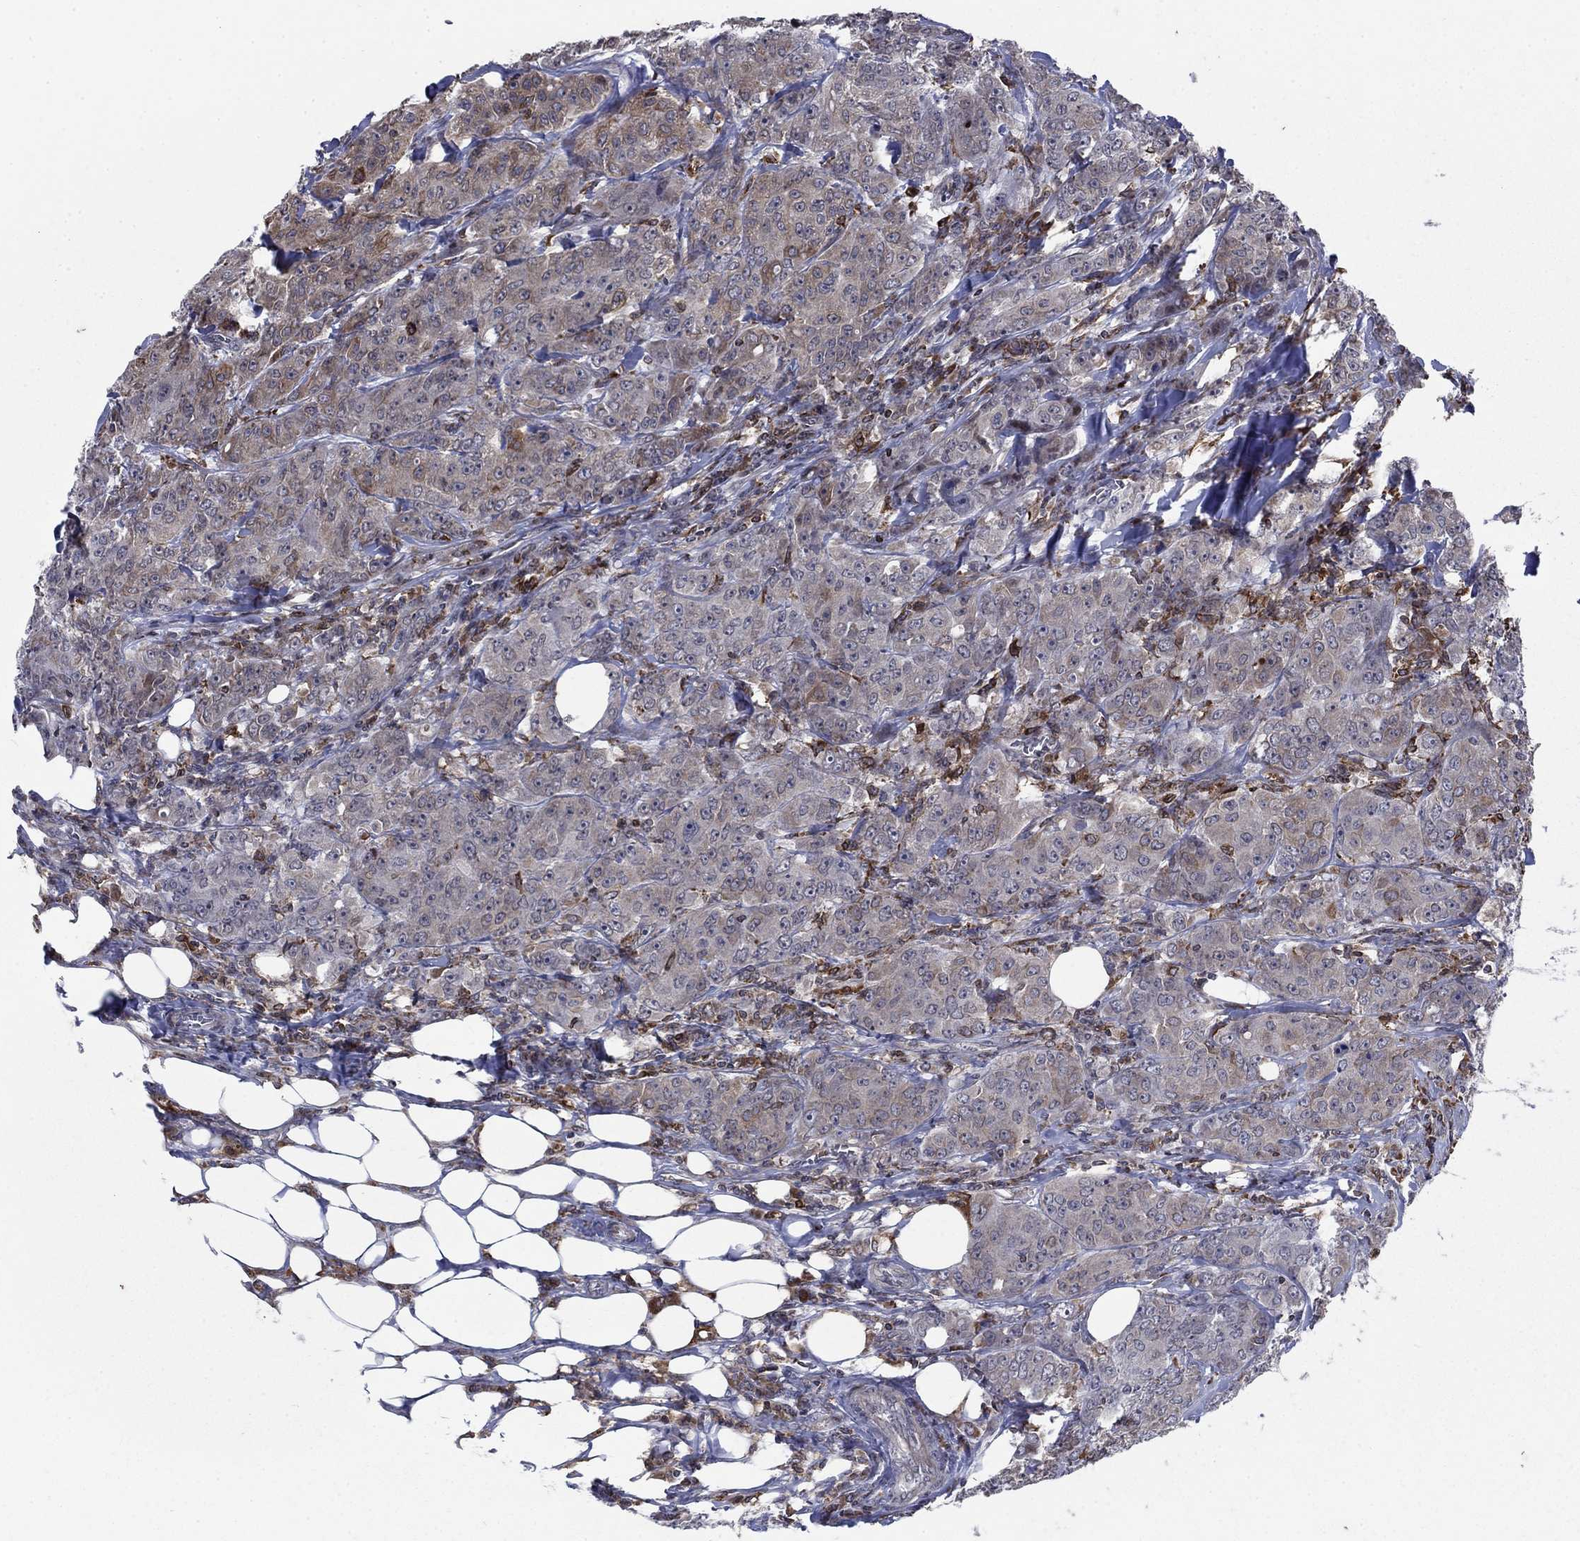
{"staining": {"intensity": "moderate", "quantity": "<25%", "location": "cytoplasmic/membranous"}, "tissue": "breast cancer", "cell_type": "Tumor cells", "image_type": "cancer", "snomed": [{"axis": "morphology", "description": "Duct carcinoma"}, {"axis": "topography", "description": "Breast"}], "caption": "Brown immunohistochemical staining in breast cancer (invasive ductal carcinoma) exhibits moderate cytoplasmic/membranous expression in approximately <25% of tumor cells.", "gene": "DHRS7", "patient": {"sex": "female", "age": 43}}